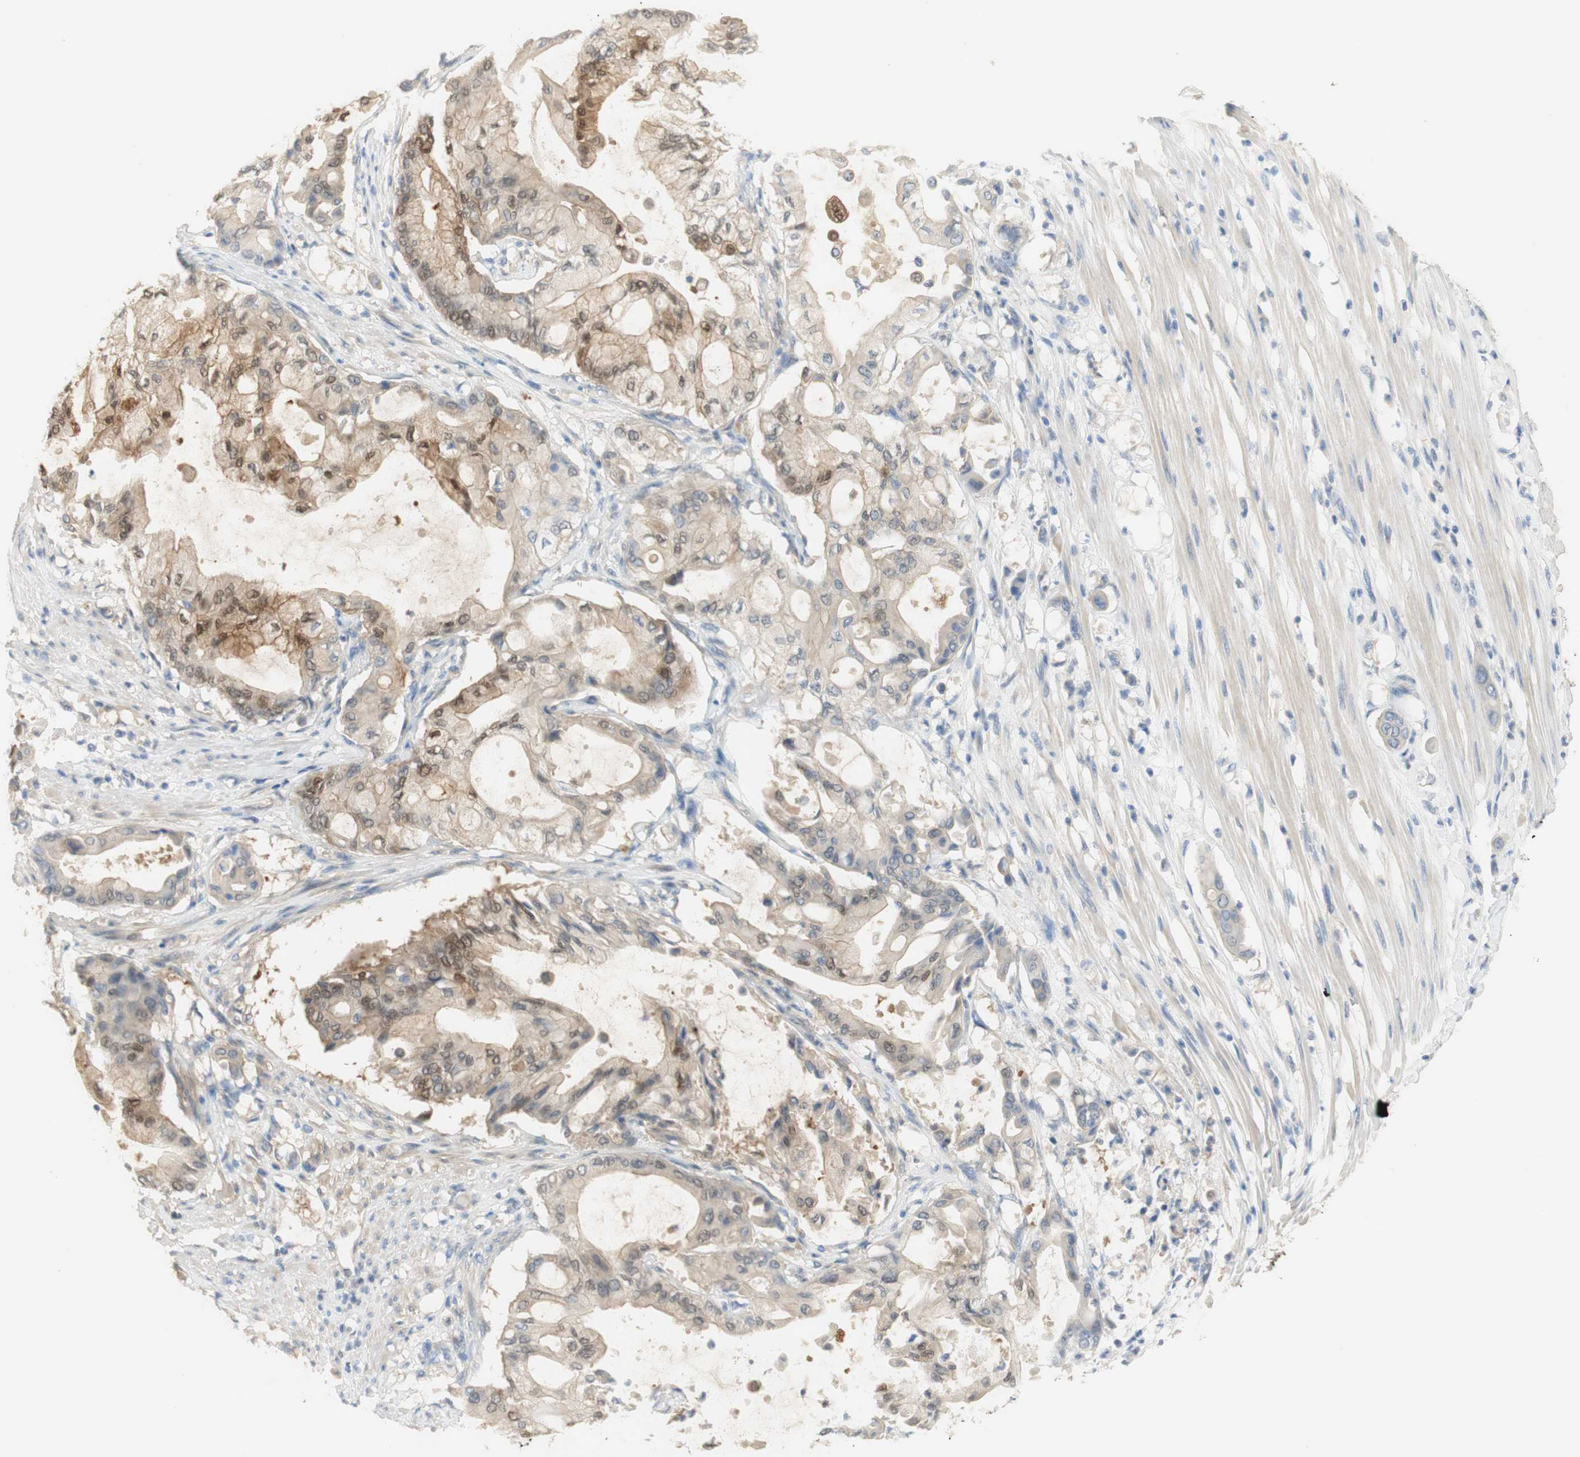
{"staining": {"intensity": "moderate", "quantity": "25%-75%", "location": "cytoplasmic/membranous,nuclear"}, "tissue": "pancreatic cancer", "cell_type": "Tumor cells", "image_type": "cancer", "snomed": [{"axis": "morphology", "description": "Adenocarcinoma, NOS"}, {"axis": "morphology", "description": "Adenocarcinoma, metastatic, NOS"}, {"axis": "topography", "description": "Lymph node"}, {"axis": "topography", "description": "Pancreas"}, {"axis": "topography", "description": "Duodenum"}], "caption": "Protein positivity by immunohistochemistry demonstrates moderate cytoplasmic/membranous and nuclear positivity in approximately 25%-75% of tumor cells in pancreatic cancer (adenocarcinoma).", "gene": "SELENBP1", "patient": {"sex": "female", "age": 64}}